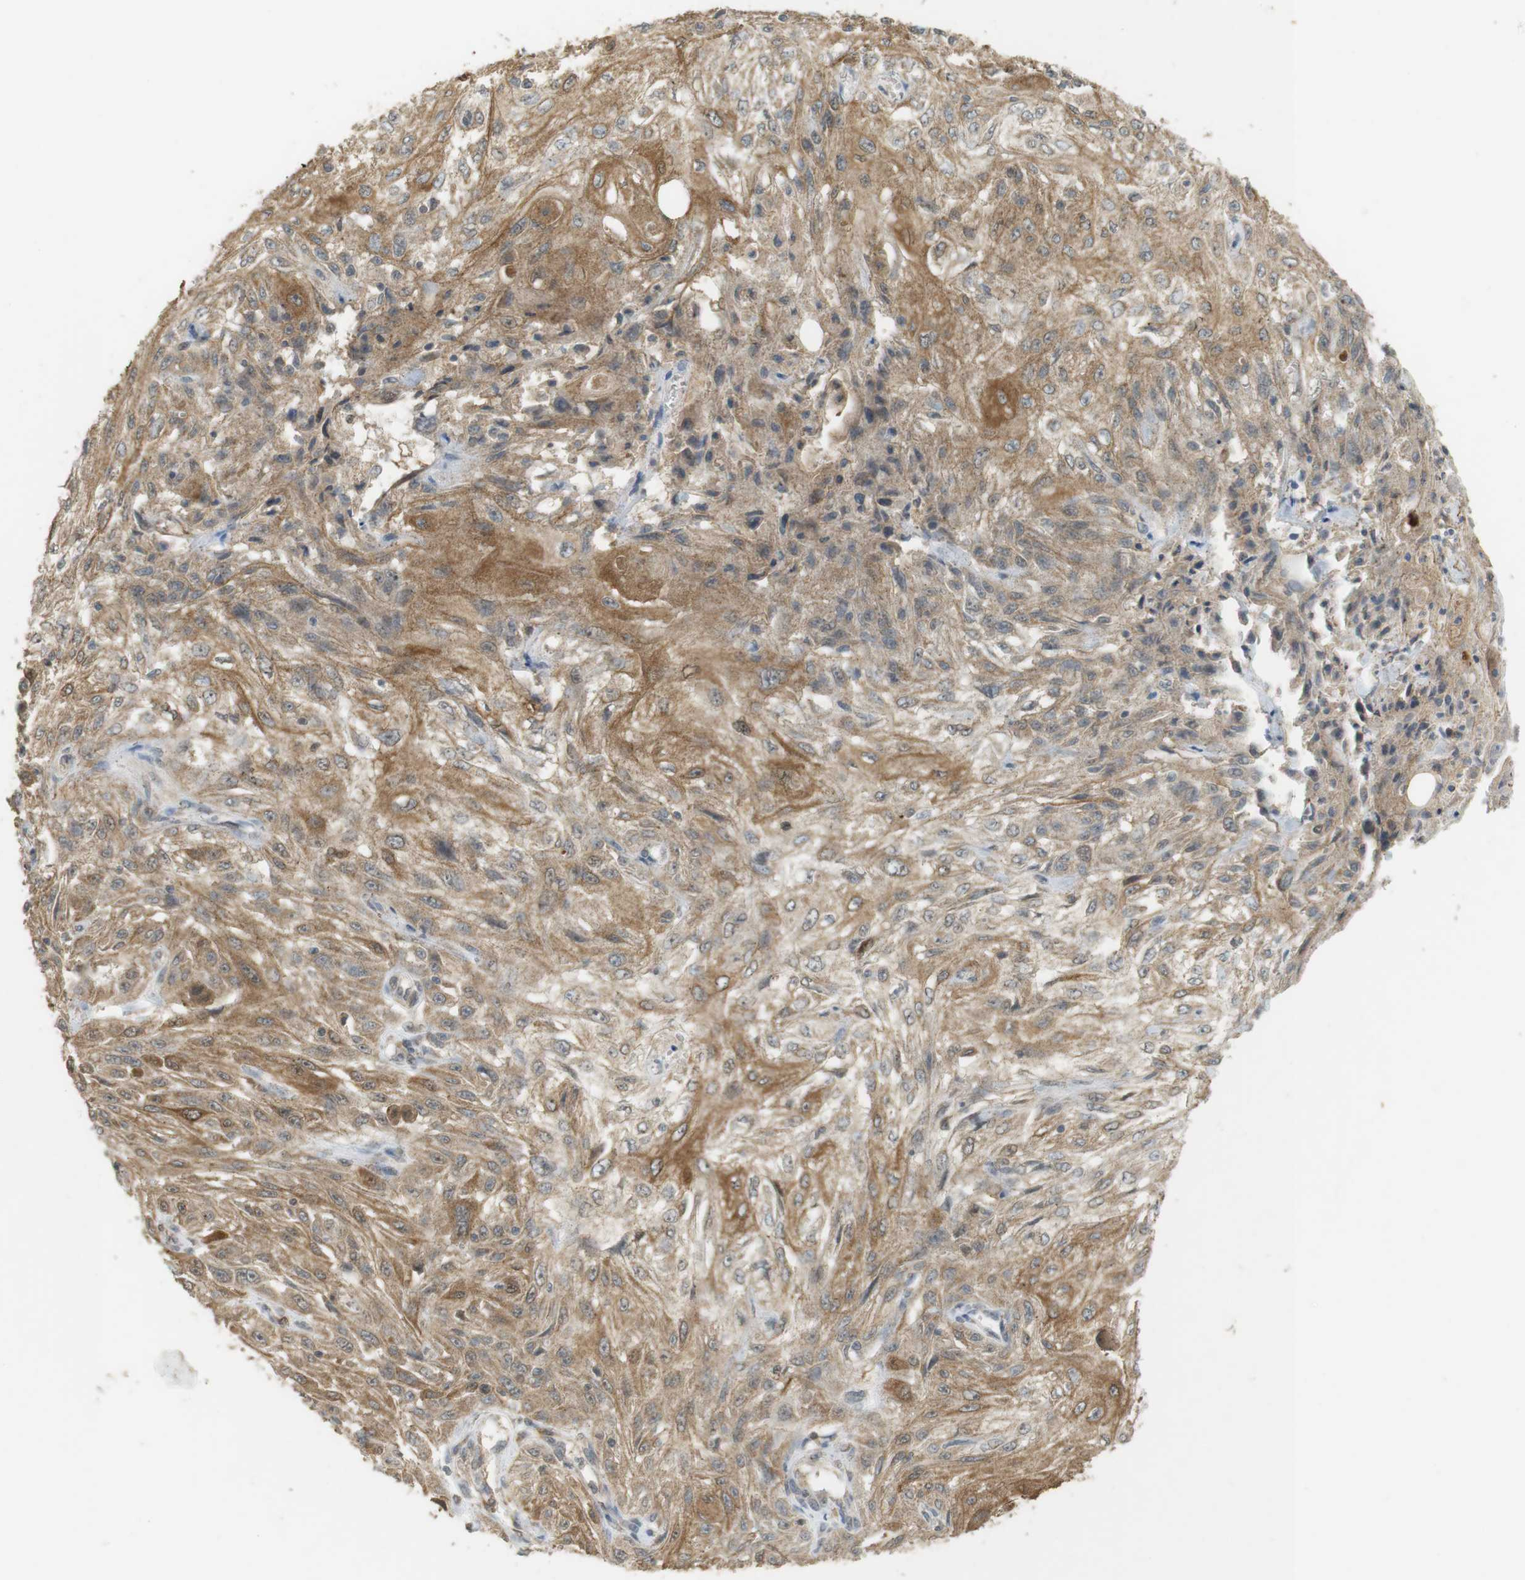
{"staining": {"intensity": "moderate", "quantity": ">75%", "location": "cytoplasmic/membranous"}, "tissue": "skin cancer", "cell_type": "Tumor cells", "image_type": "cancer", "snomed": [{"axis": "morphology", "description": "Squamous cell carcinoma, NOS"}, {"axis": "topography", "description": "Skin"}], "caption": "An IHC histopathology image of neoplastic tissue is shown. Protein staining in brown labels moderate cytoplasmic/membranous positivity in skin squamous cell carcinoma within tumor cells. The protein is stained brown, and the nuclei are stained in blue (DAB (3,3'-diaminobenzidine) IHC with brightfield microscopy, high magnification).", "gene": "TTK", "patient": {"sex": "male", "age": 75}}